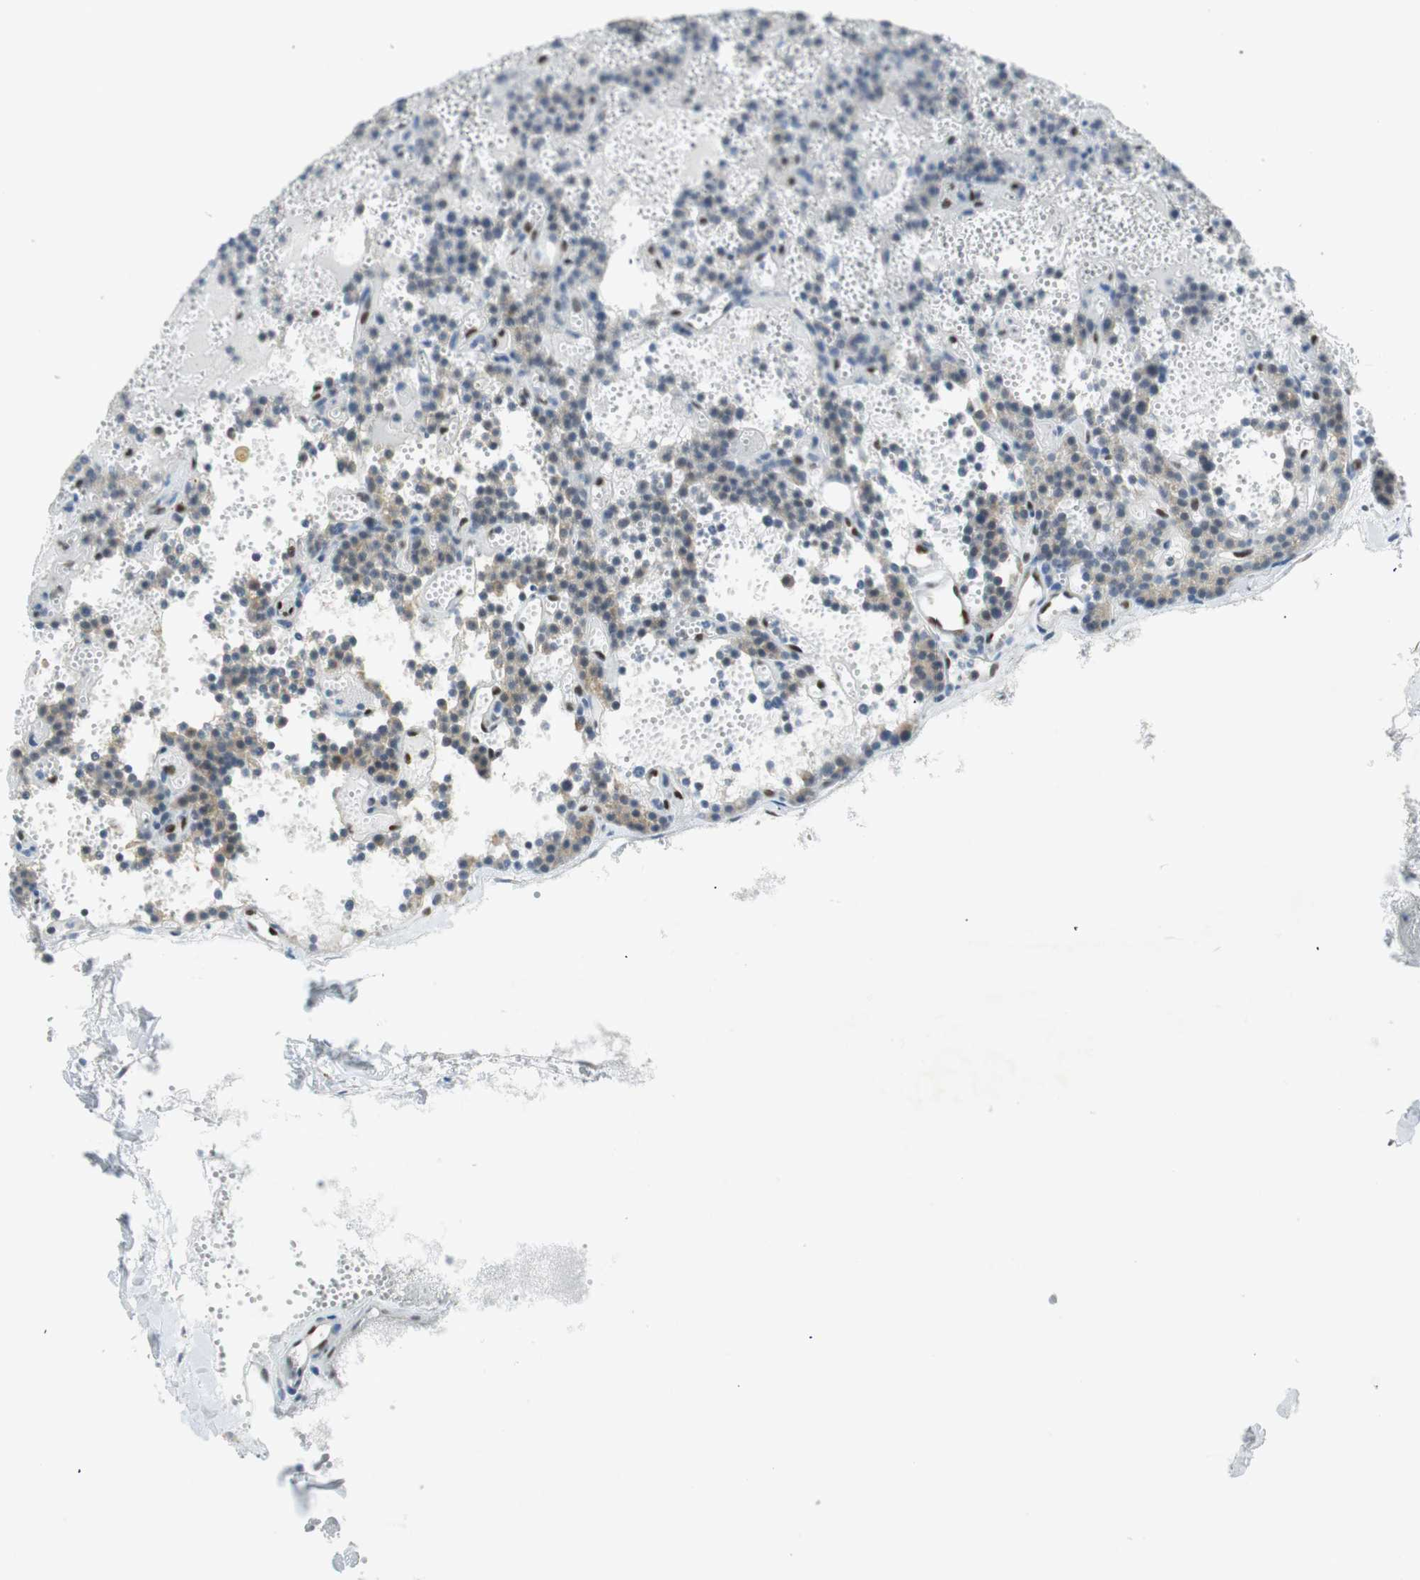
{"staining": {"intensity": "weak", "quantity": "25%-75%", "location": "cytoplasmic/membranous"}, "tissue": "parathyroid gland", "cell_type": "Glandular cells", "image_type": "normal", "snomed": [{"axis": "morphology", "description": "Normal tissue, NOS"}, {"axis": "topography", "description": "Parathyroid gland"}], "caption": "A low amount of weak cytoplasmic/membranous expression is appreciated in about 25%-75% of glandular cells in benign parathyroid gland.", "gene": "MSX2", "patient": {"sex": "male", "age": 25}}